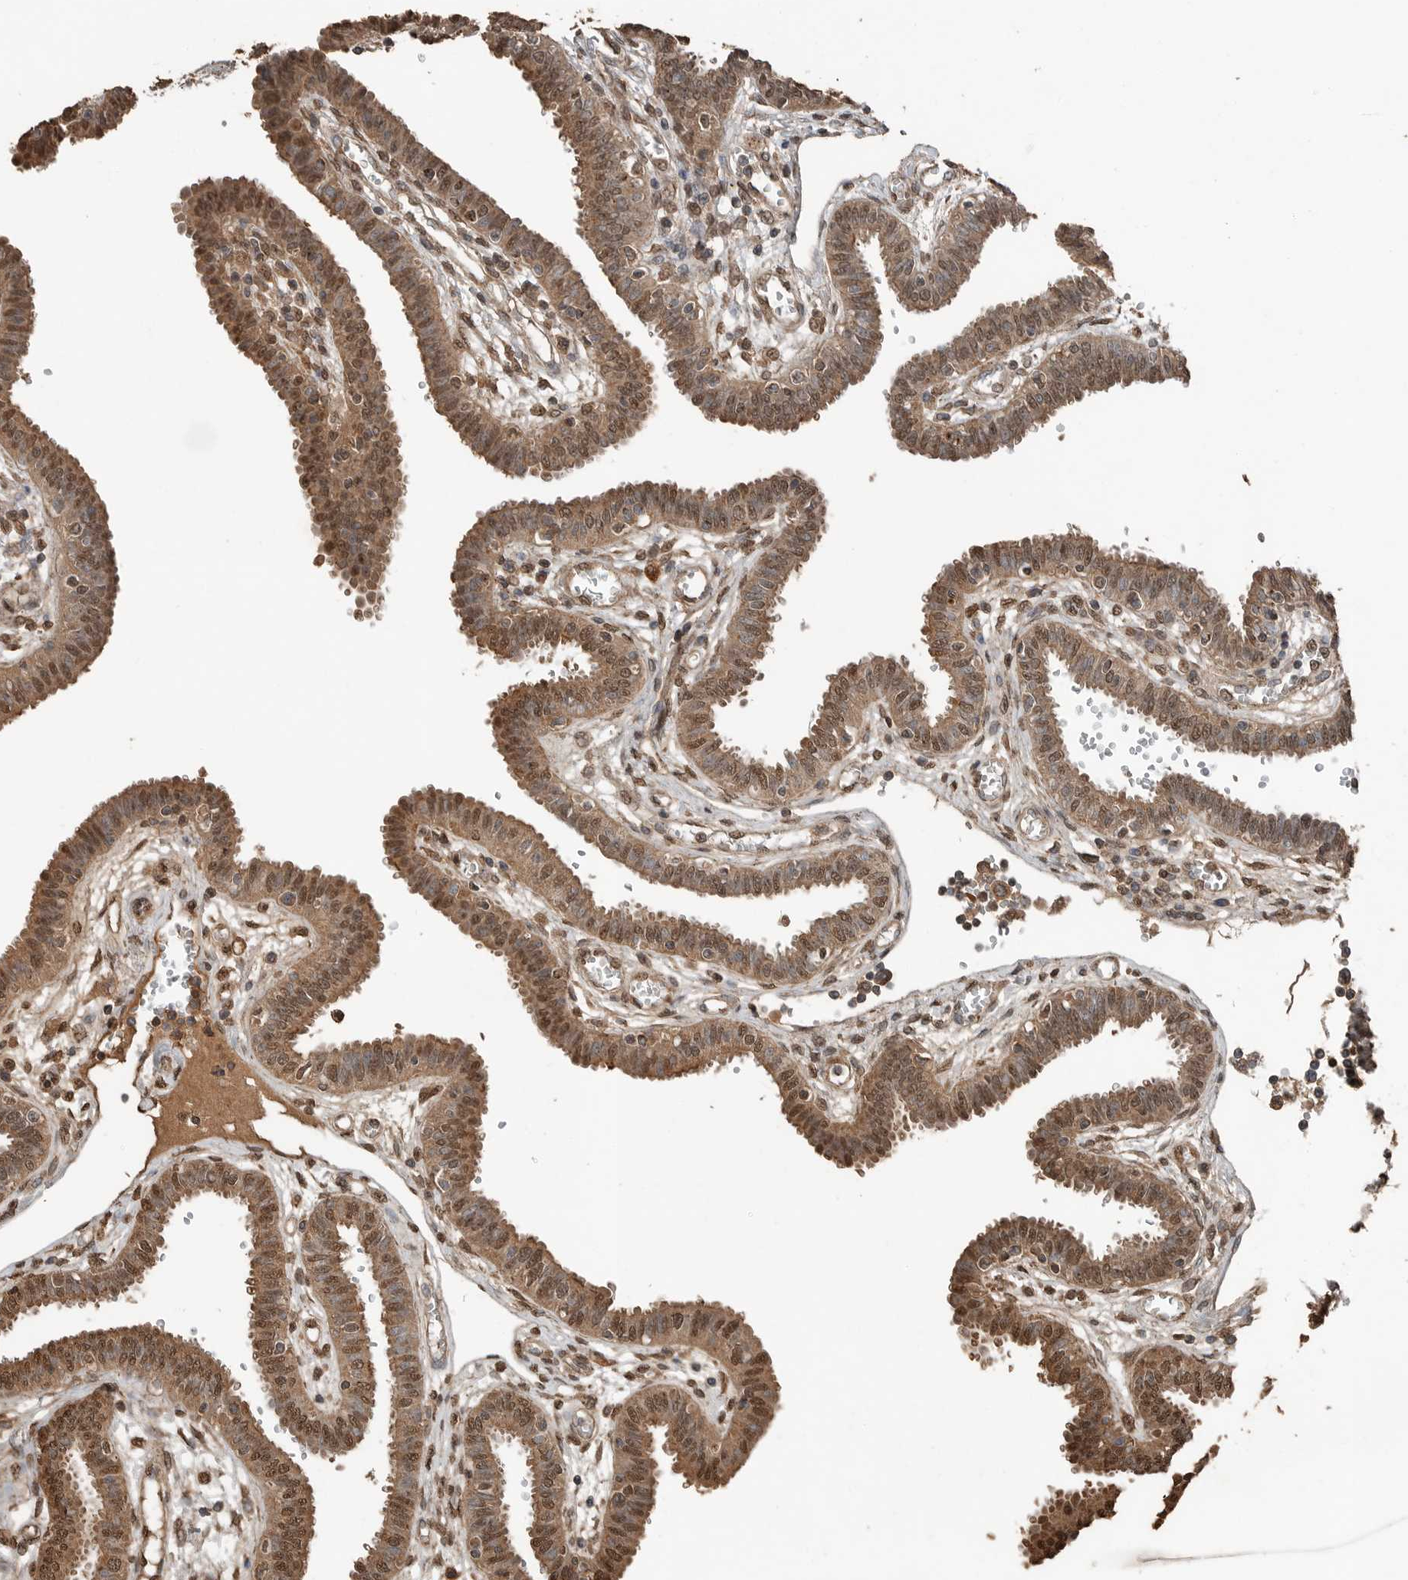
{"staining": {"intensity": "moderate", "quantity": ">75%", "location": "cytoplasmic/membranous,nuclear"}, "tissue": "fallopian tube", "cell_type": "Glandular cells", "image_type": "normal", "snomed": [{"axis": "morphology", "description": "Normal tissue, NOS"}, {"axis": "topography", "description": "Fallopian tube"}], "caption": "Immunohistochemistry (IHC) staining of benign fallopian tube, which shows medium levels of moderate cytoplasmic/membranous,nuclear expression in approximately >75% of glandular cells indicating moderate cytoplasmic/membranous,nuclear protein positivity. The staining was performed using DAB (3,3'-diaminobenzidine) (brown) for protein detection and nuclei were counterstained in hematoxylin (blue).", "gene": "BLZF1", "patient": {"sex": "female", "age": 32}}